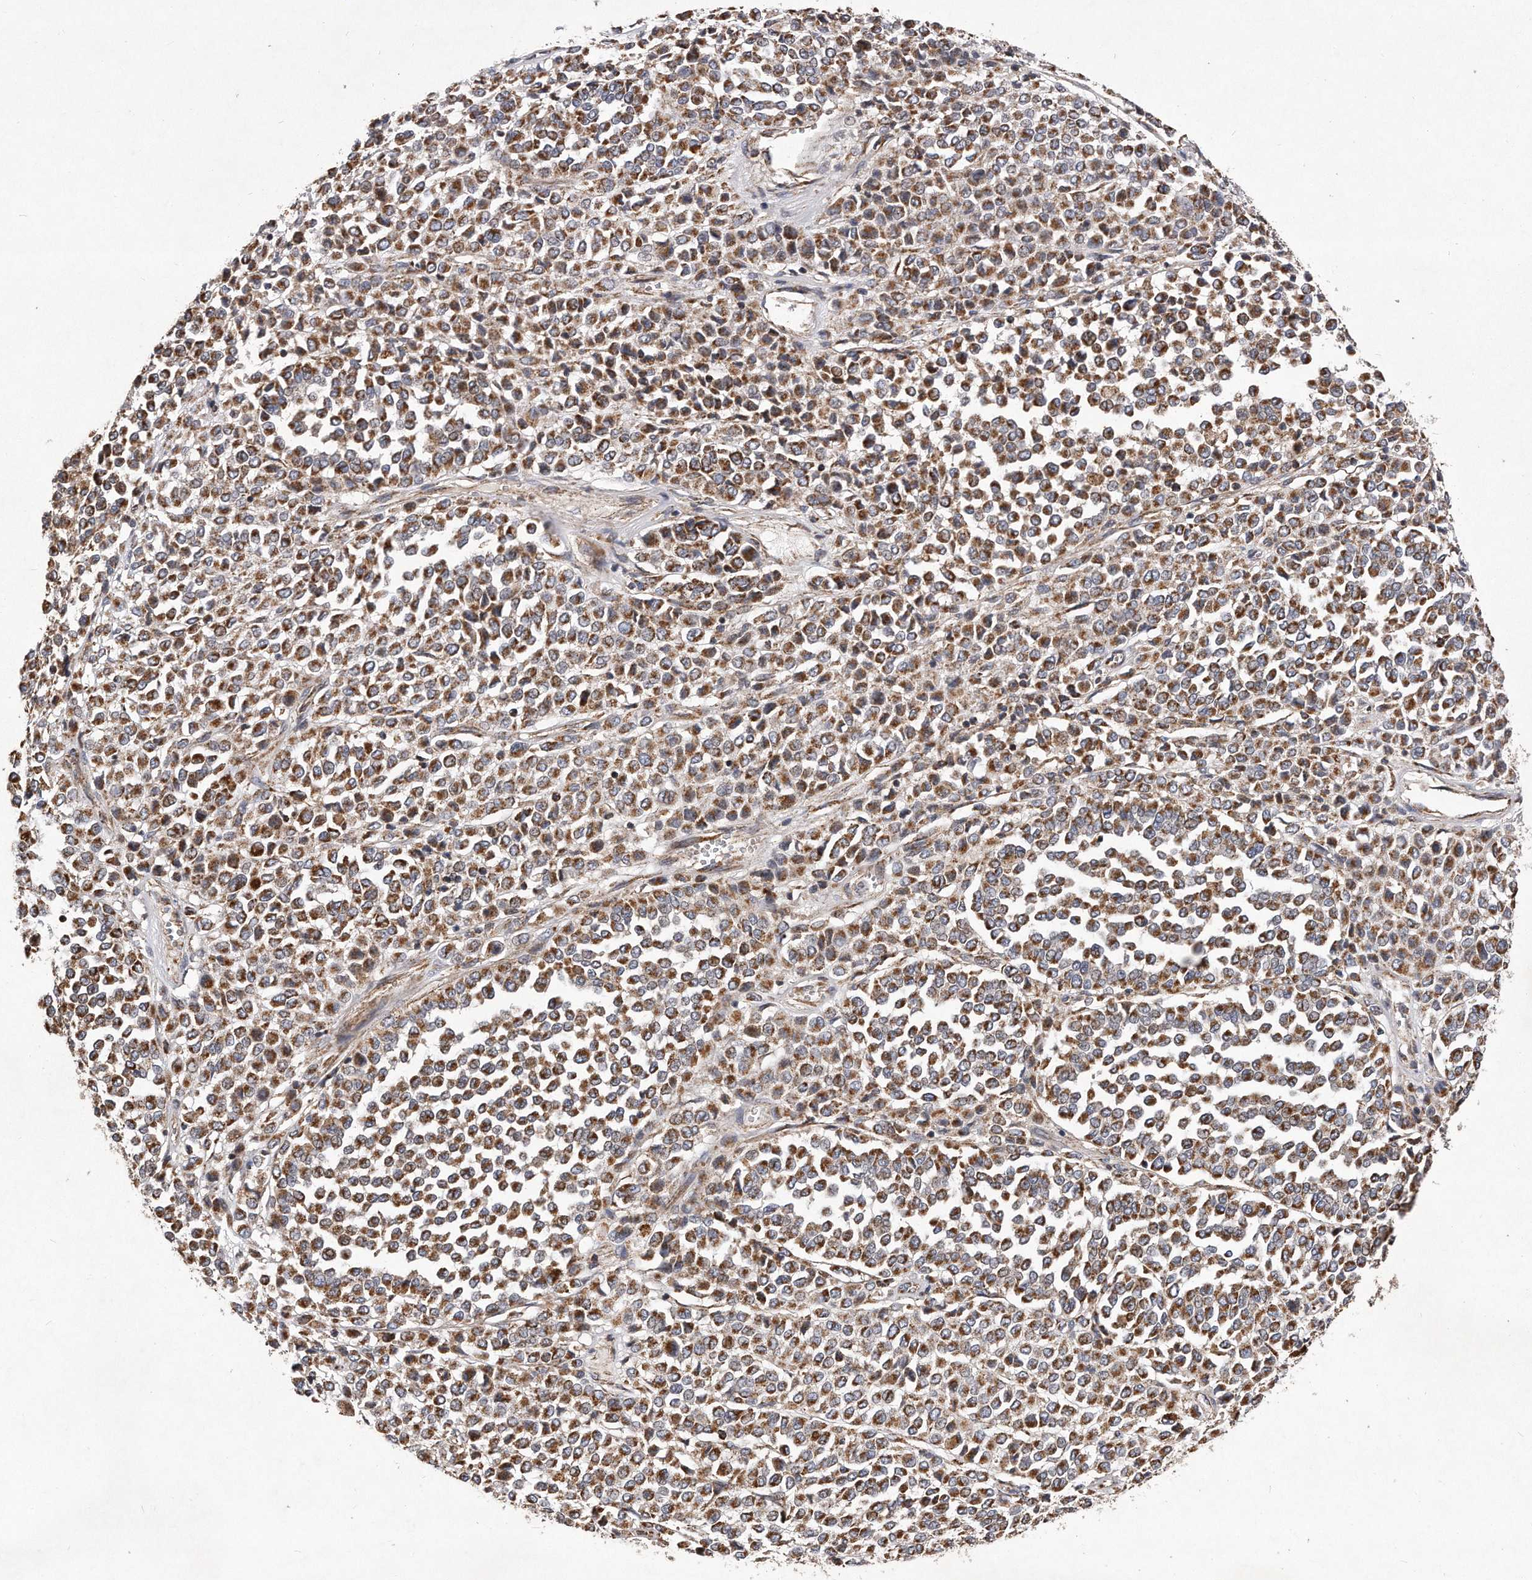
{"staining": {"intensity": "moderate", "quantity": ">75%", "location": "cytoplasmic/membranous"}, "tissue": "melanoma", "cell_type": "Tumor cells", "image_type": "cancer", "snomed": [{"axis": "morphology", "description": "Malignant melanoma, Metastatic site"}, {"axis": "topography", "description": "Pancreas"}], "caption": "IHC histopathology image of human malignant melanoma (metastatic site) stained for a protein (brown), which reveals medium levels of moderate cytoplasmic/membranous staining in approximately >75% of tumor cells.", "gene": "PPP5C", "patient": {"sex": "female", "age": 30}}